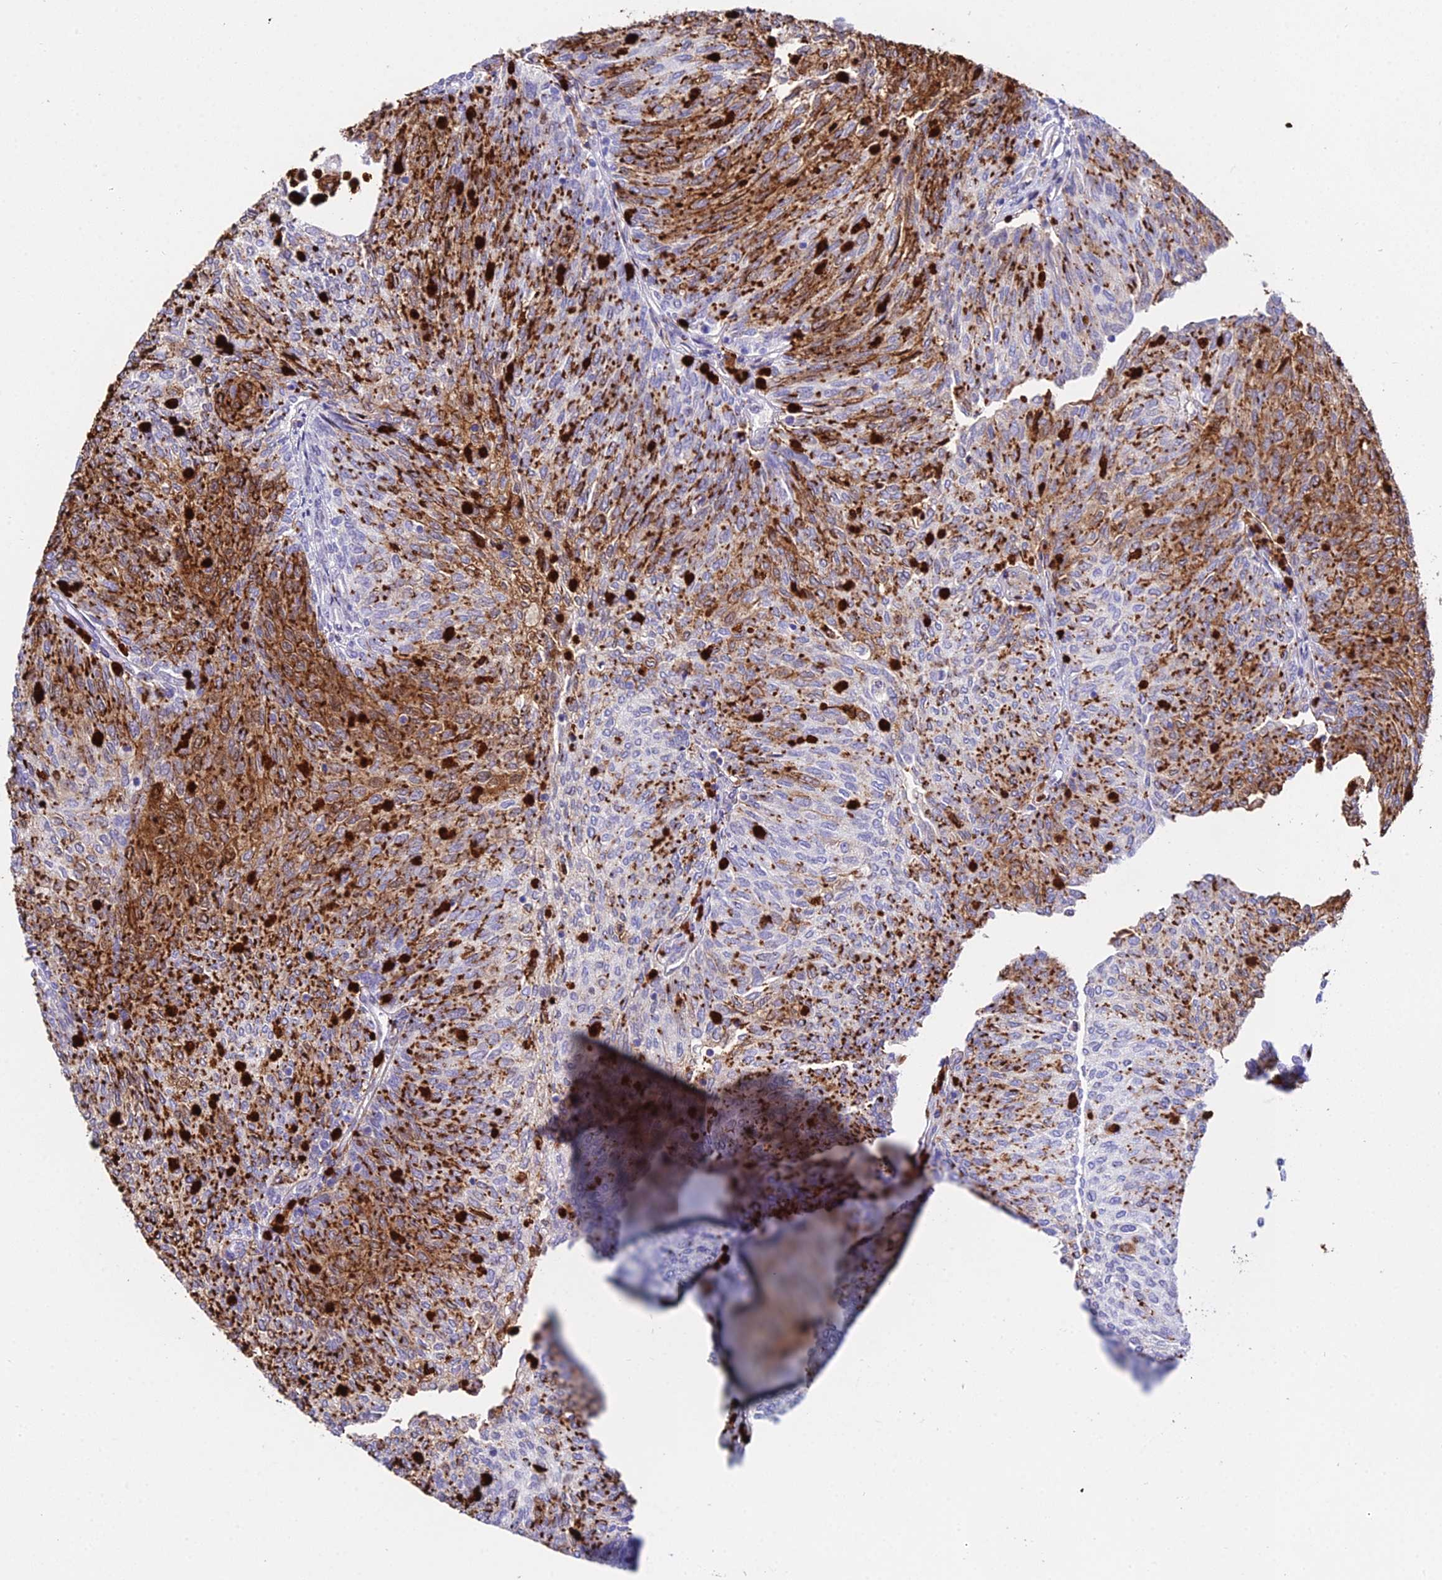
{"staining": {"intensity": "strong", "quantity": "25%-75%", "location": "cytoplasmic/membranous"}, "tissue": "urothelial cancer", "cell_type": "Tumor cells", "image_type": "cancer", "snomed": [{"axis": "morphology", "description": "Urothelial carcinoma, High grade"}, {"axis": "topography", "description": "Urinary bladder"}], "caption": "High-grade urothelial carcinoma stained for a protein (brown) exhibits strong cytoplasmic/membranous positive expression in about 25%-75% of tumor cells.", "gene": "MCM10", "patient": {"sex": "female", "age": 79}}